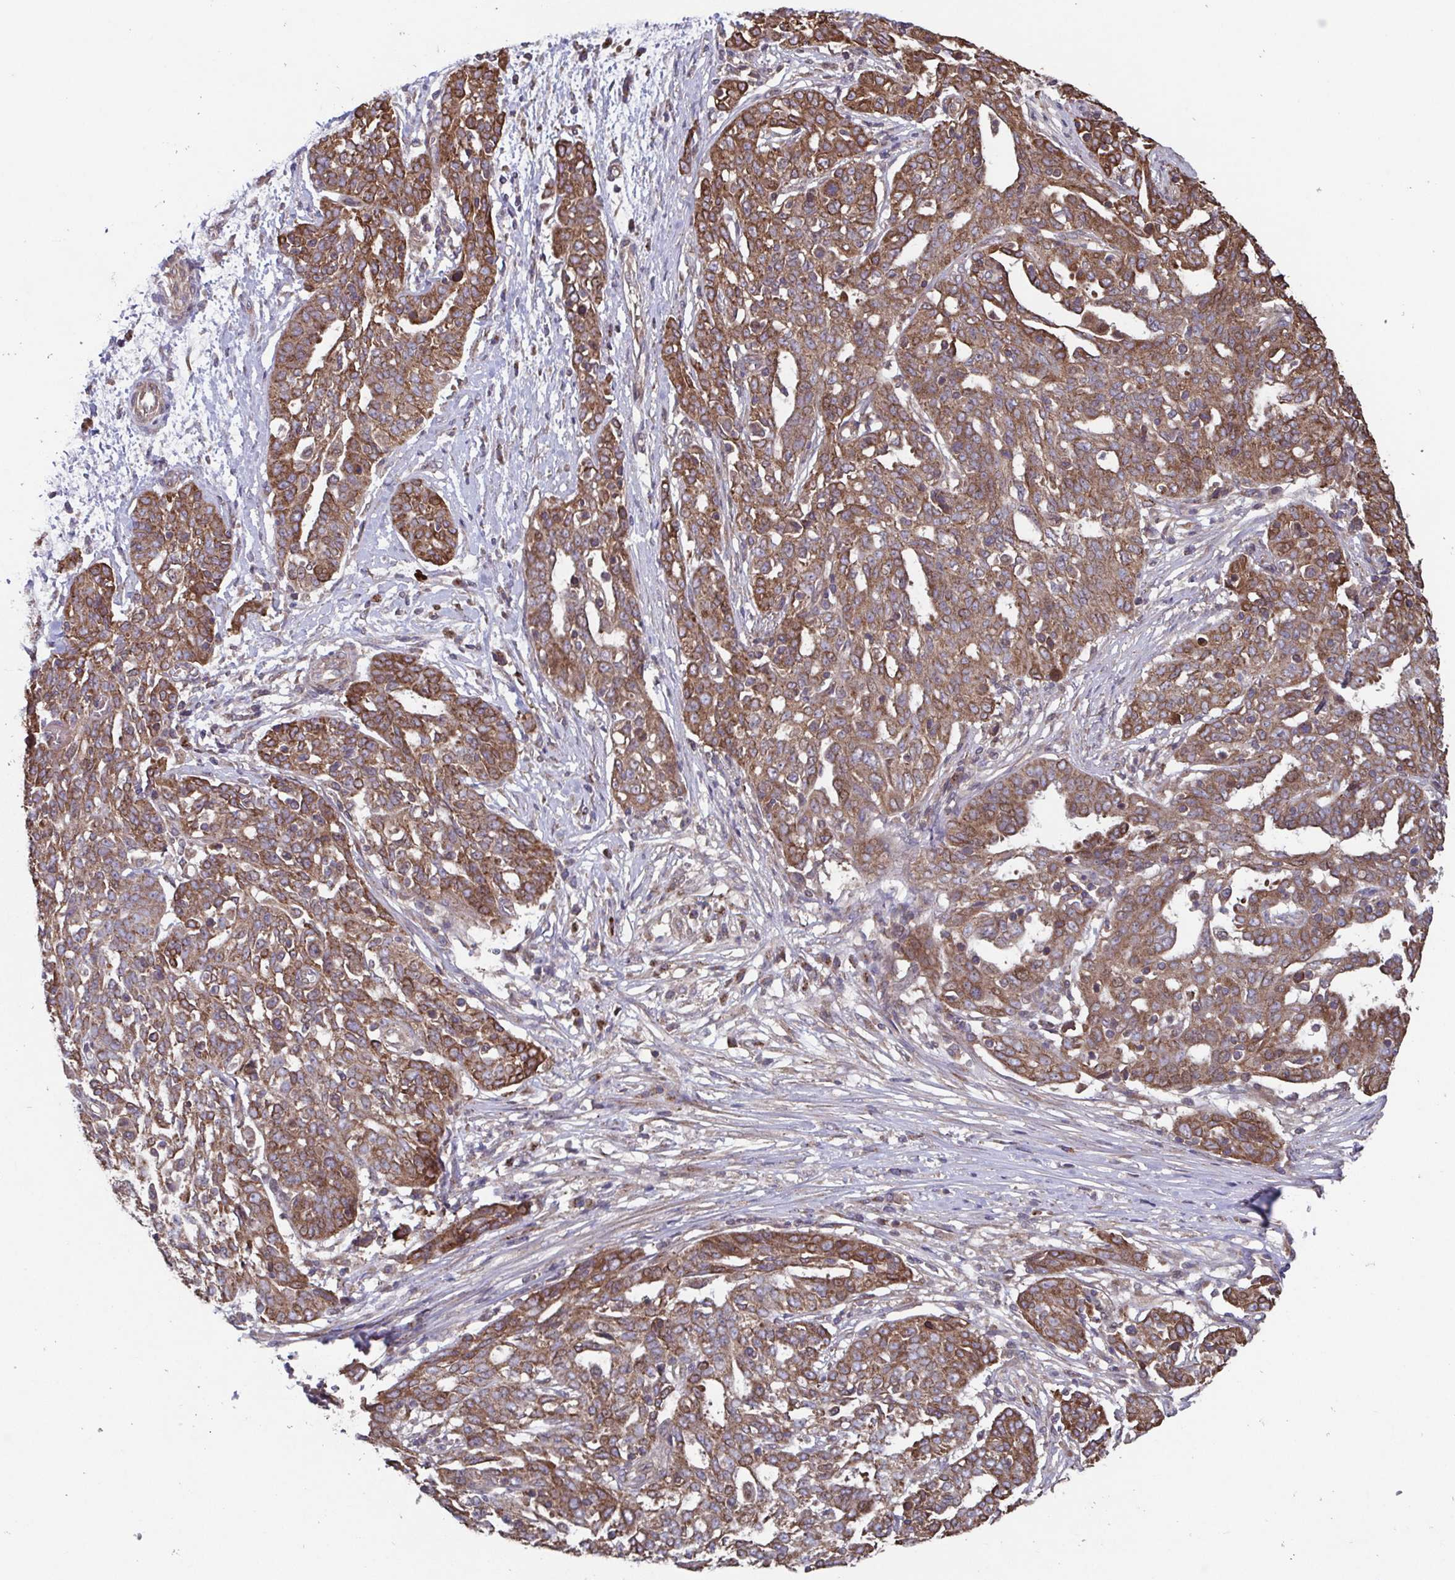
{"staining": {"intensity": "moderate", "quantity": ">75%", "location": "cytoplasmic/membranous"}, "tissue": "ovarian cancer", "cell_type": "Tumor cells", "image_type": "cancer", "snomed": [{"axis": "morphology", "description": "Cystadenocarcinoma, serous, NOS"}, {"axis": "topography", "description": "Ovary"}], "caption": "The image shows immunohistochemical staining of serous cystadenocarcinoma (ovarian). There is moderate cytoplasmic/membranous expression is seen in about >75% of tumor cells.", "gene": "COPB1", "patient": {"sex": "female", "age": 67}}